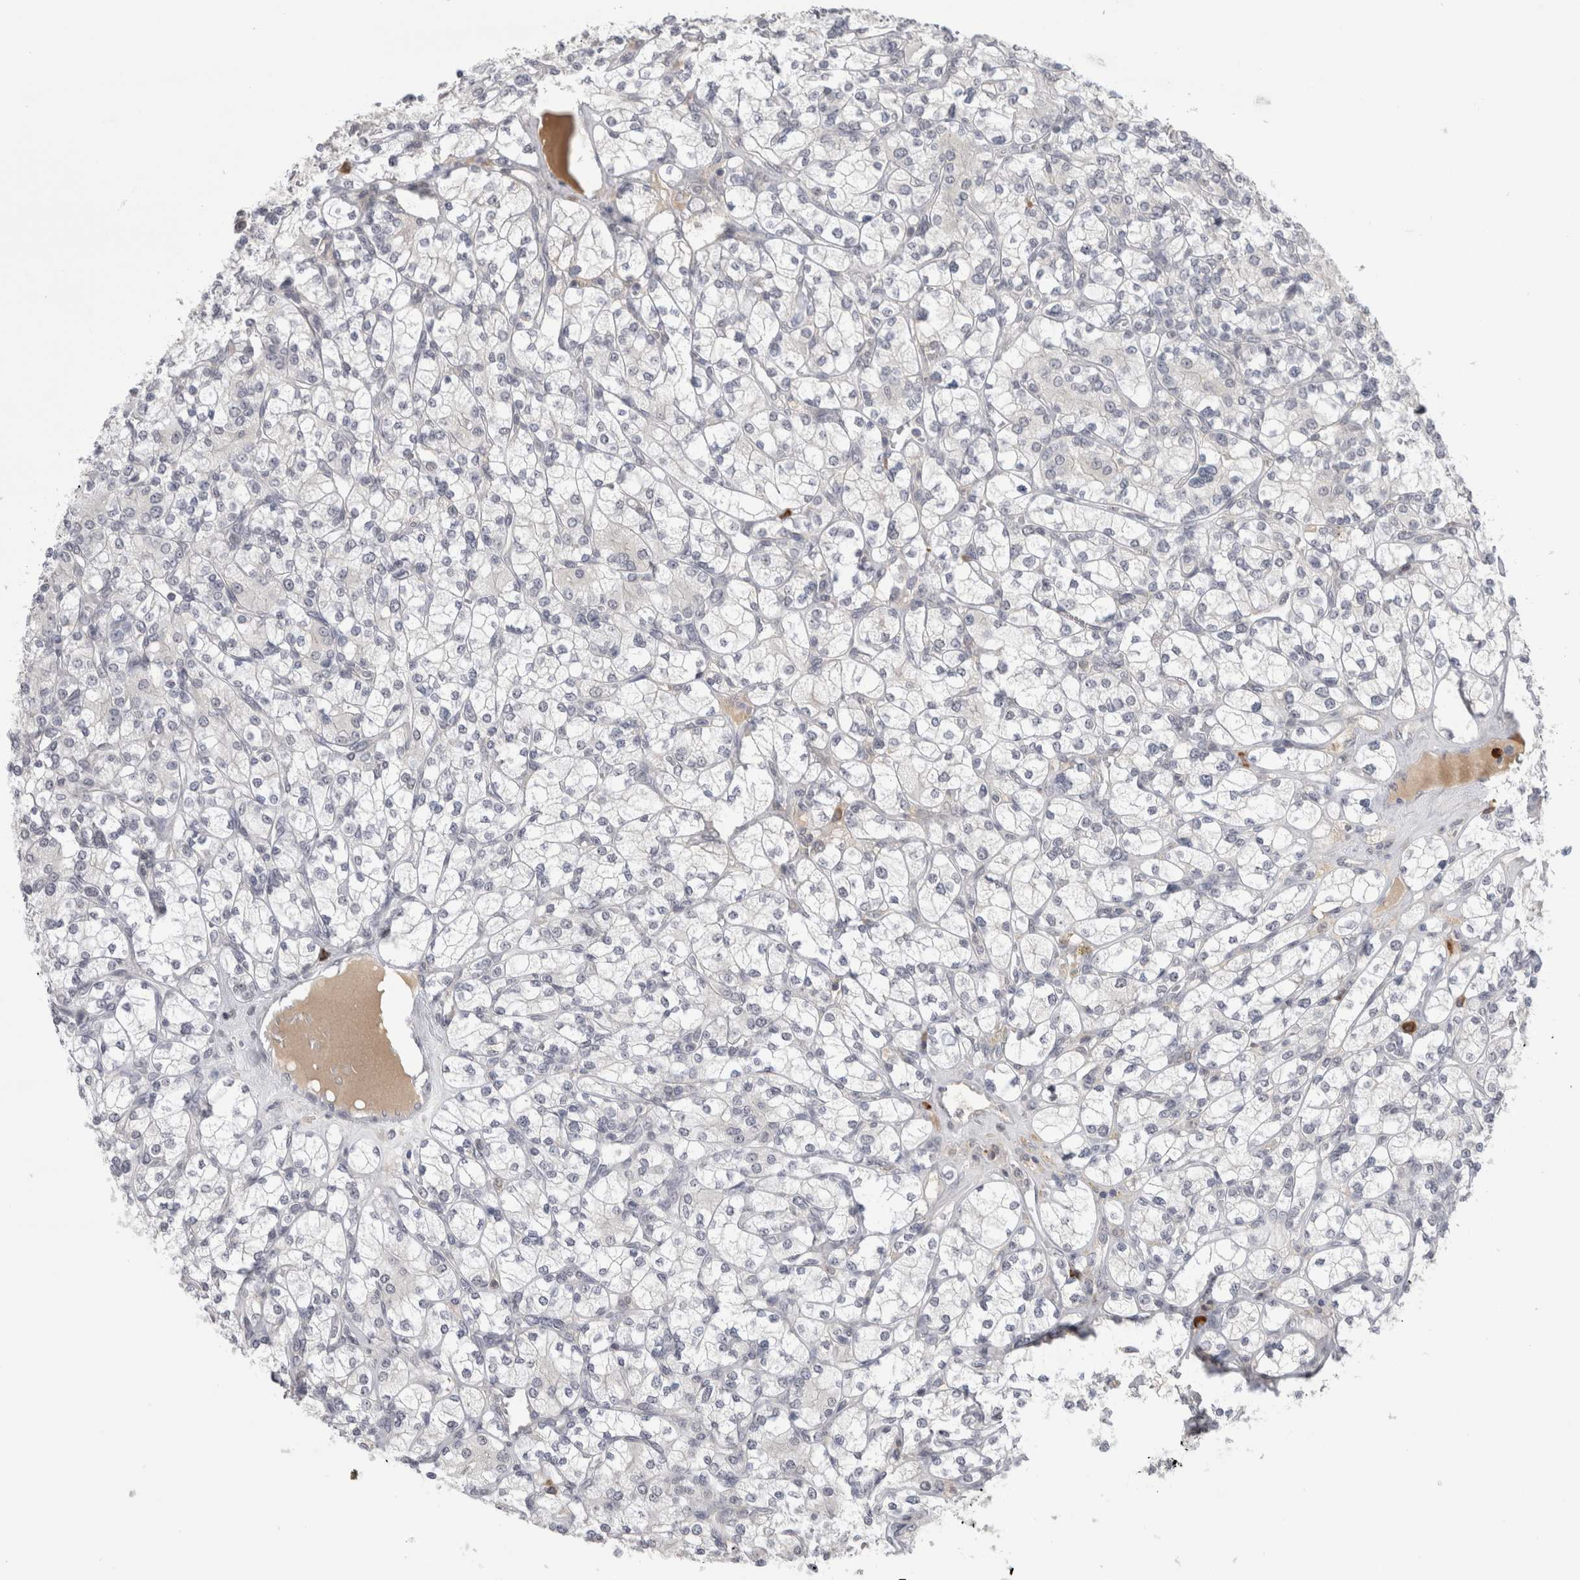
{"staining": {"intensity": "negative", "quantity": "none", "location": "none"}, "tissue": "renal cancer", "cell_type": "Tumor cells", "image_type": "cancer", "snomed": [{"axis": "morphology", "description": "Adenocarcinoma, NOS"}, {"axis": "topography", "description": "Kidney"}], "caption": "This histopathology image is of adenocarcinoma (renal) stained with IHC to label a protein in brown with the nuclei are counter-stained blue. There is no positivity in tumor cells.", "gene": "ZNF24", "patient": {"sex": "male", "age": 77}}